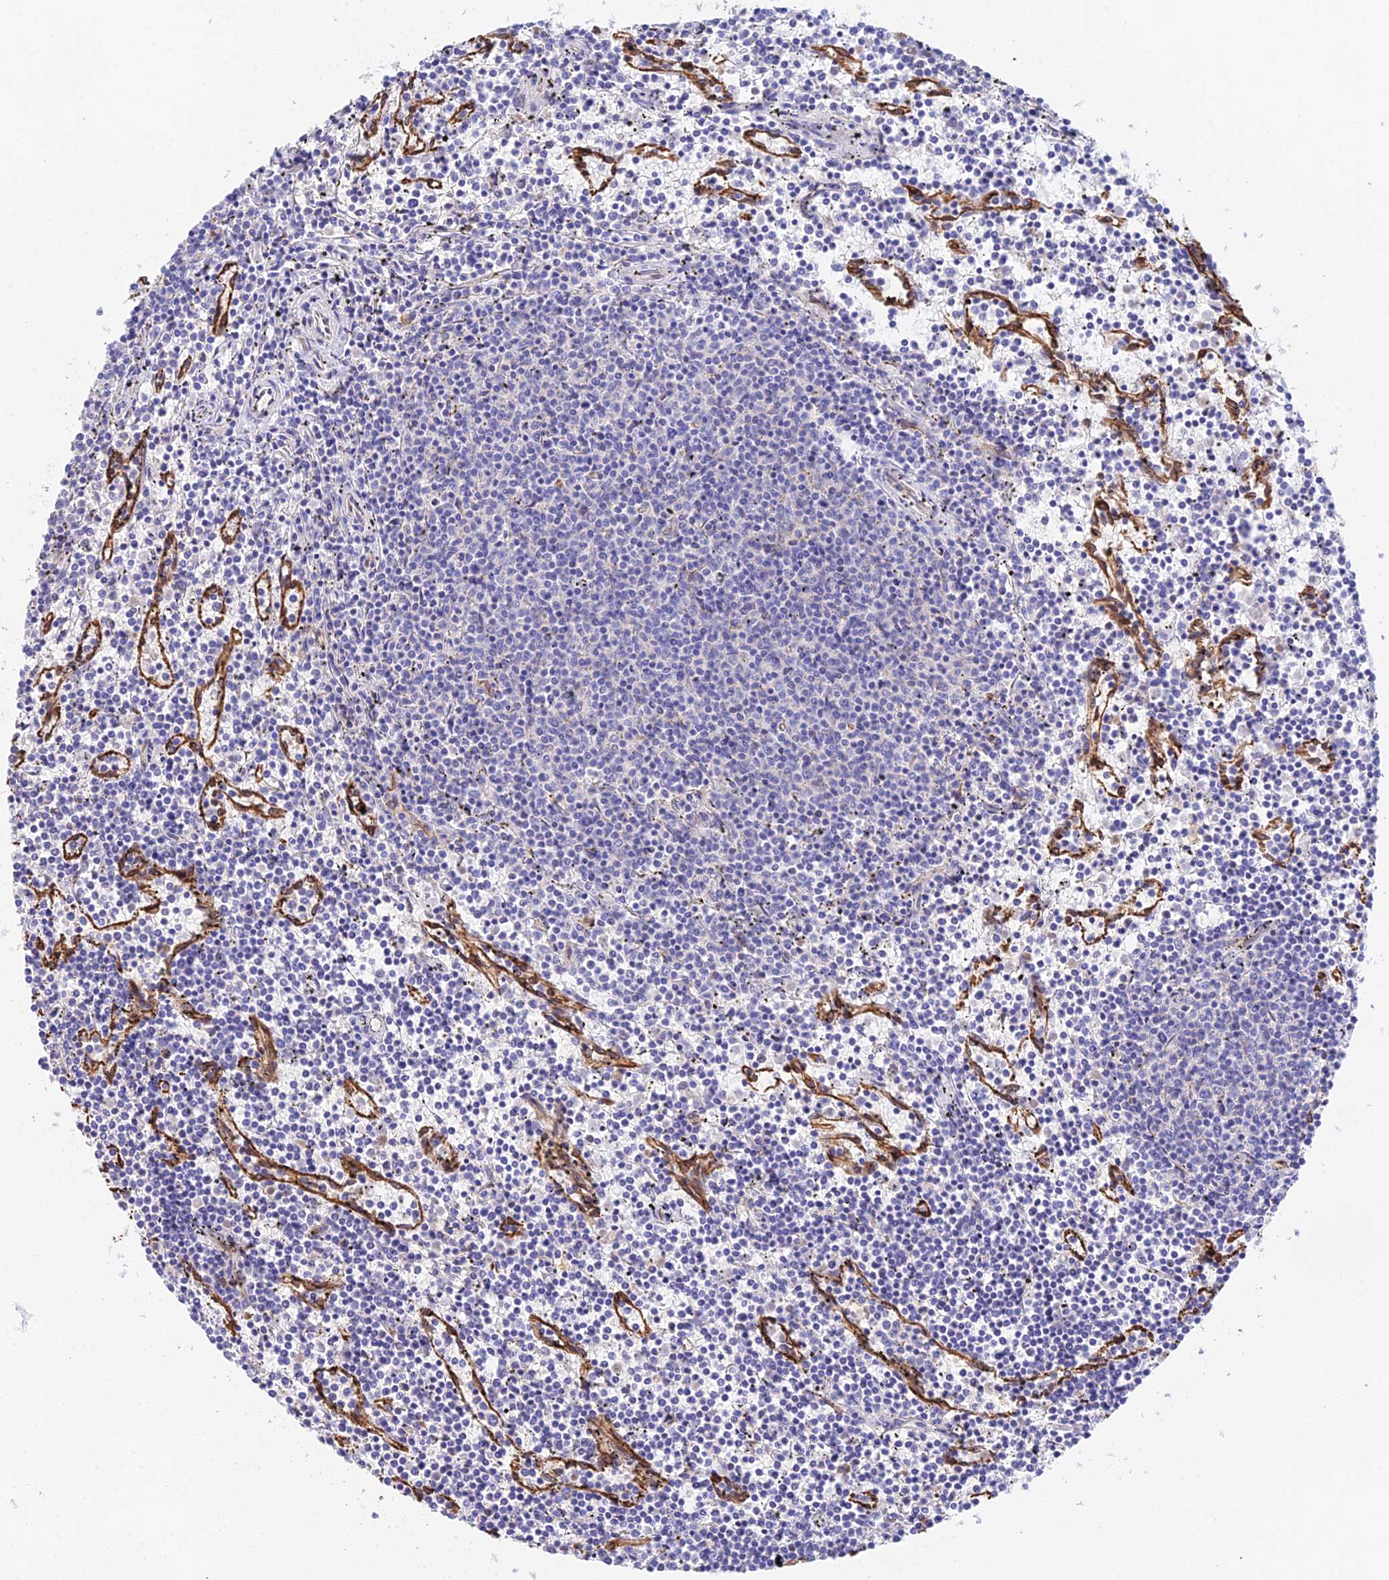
{"staining": {"intensity": "negative", "quantity": "none", "location": "none"}, "tissue": "lymphoma", "cell_type": "Tumor cells", "image_type": "cancer", "snomed": [{"axis": "morphology", "description": "Malignant lymphoma, non-Hodgkin's type, Low grade"}, {"axis": "topography", "description": "Spleen"}], "caption": "Tumor cells show no significant positivity in lymphoma.", "gene": "MXRA7", "patient": {"sex": "female", "age": 50}}